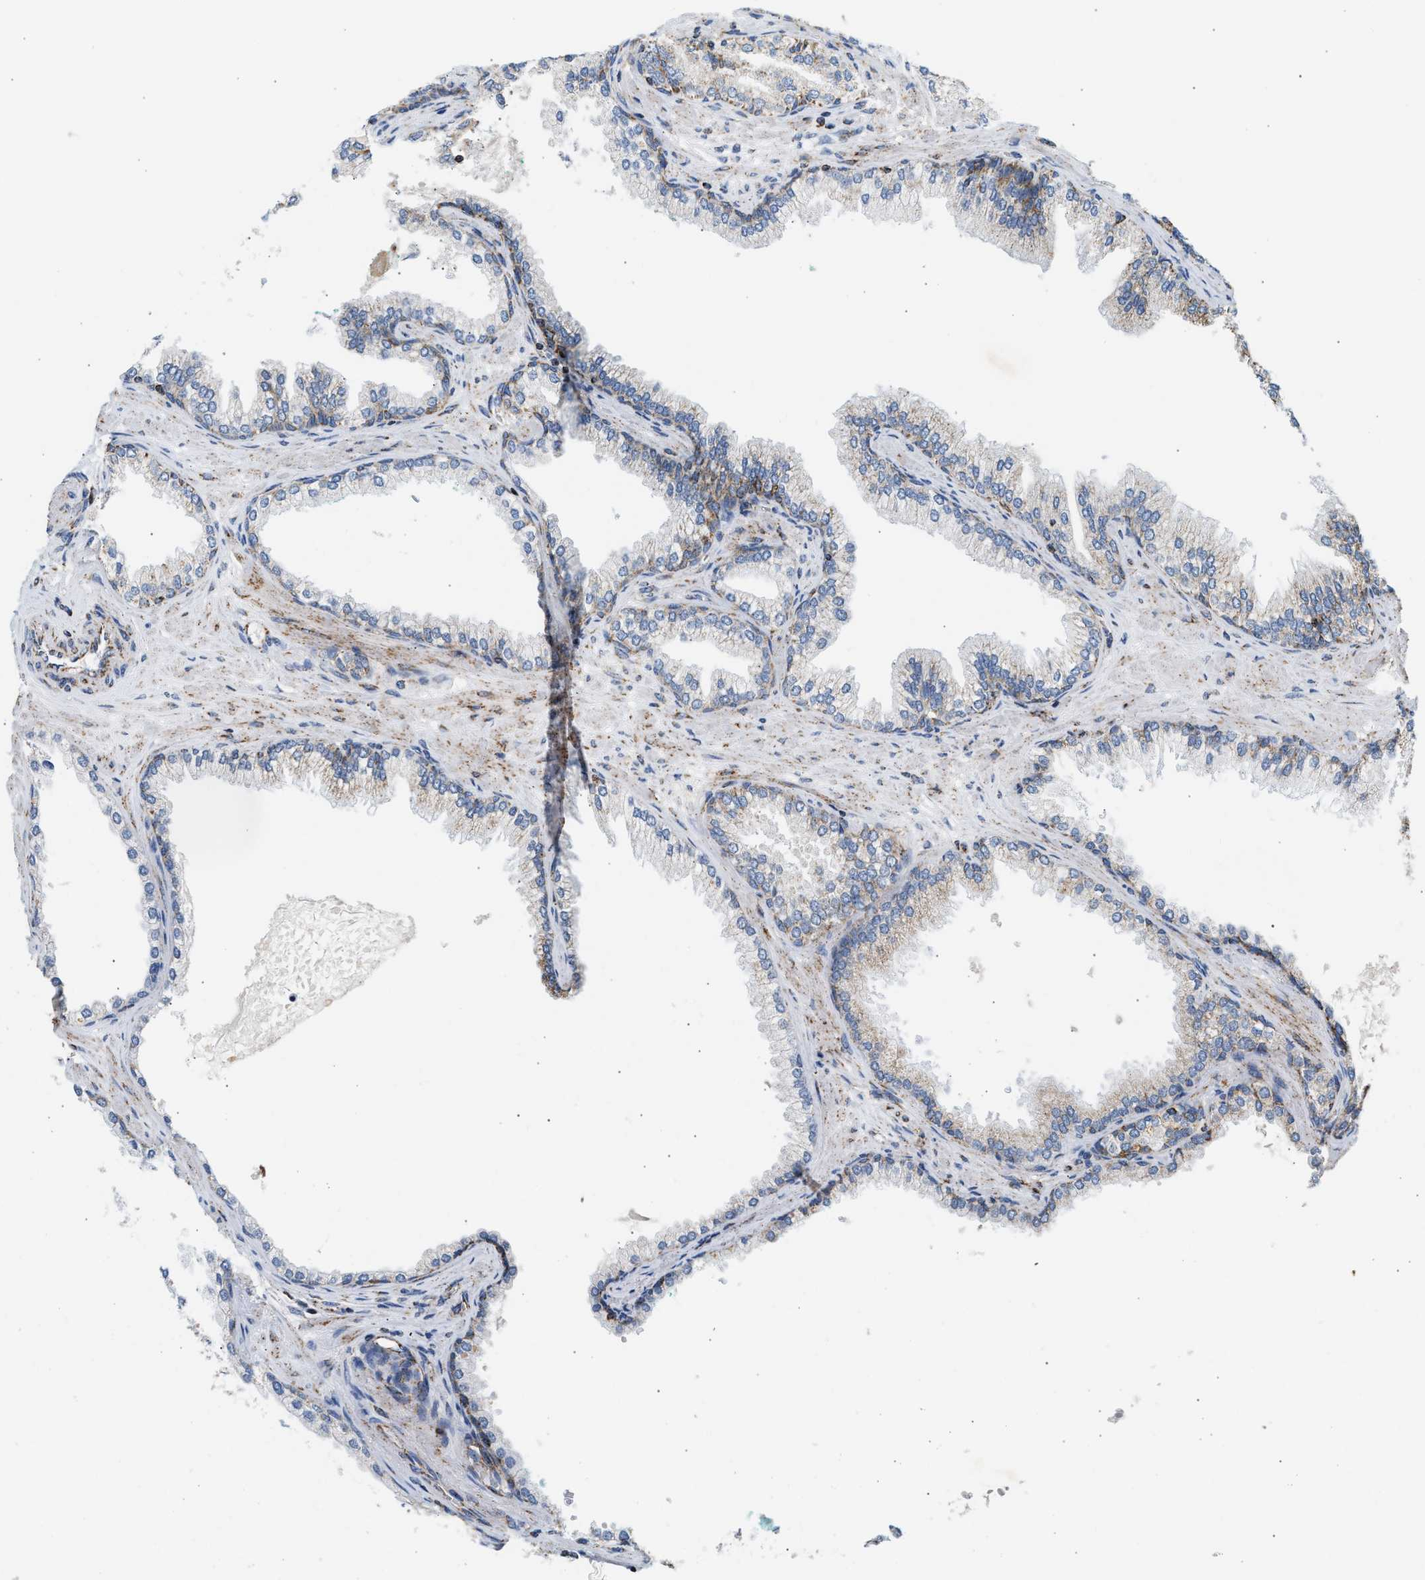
{"staining": {"intensity": "moderate", "quantity": "<25%", "location": "cytoplasmic/membranous"}, "tissue": "prostate cancer", "cell_type": "Tumor cells", "image_type": "cancer", "snomed": [{"axis": "morphology", "description": "Adenocarcinoma, High grade"}, {"axis": "topography", "description": "Prostate"}], "caption": "Moderate cytoplasmic/membranous staining is seen in about <25% of tumor cells in prostate adenocarcinoma (high-grade). The protein of interest is shown in brown color, while the nuclei are stained blue.", "gene": "OGDH", "patient": {"sex": "male", "age": 71}}